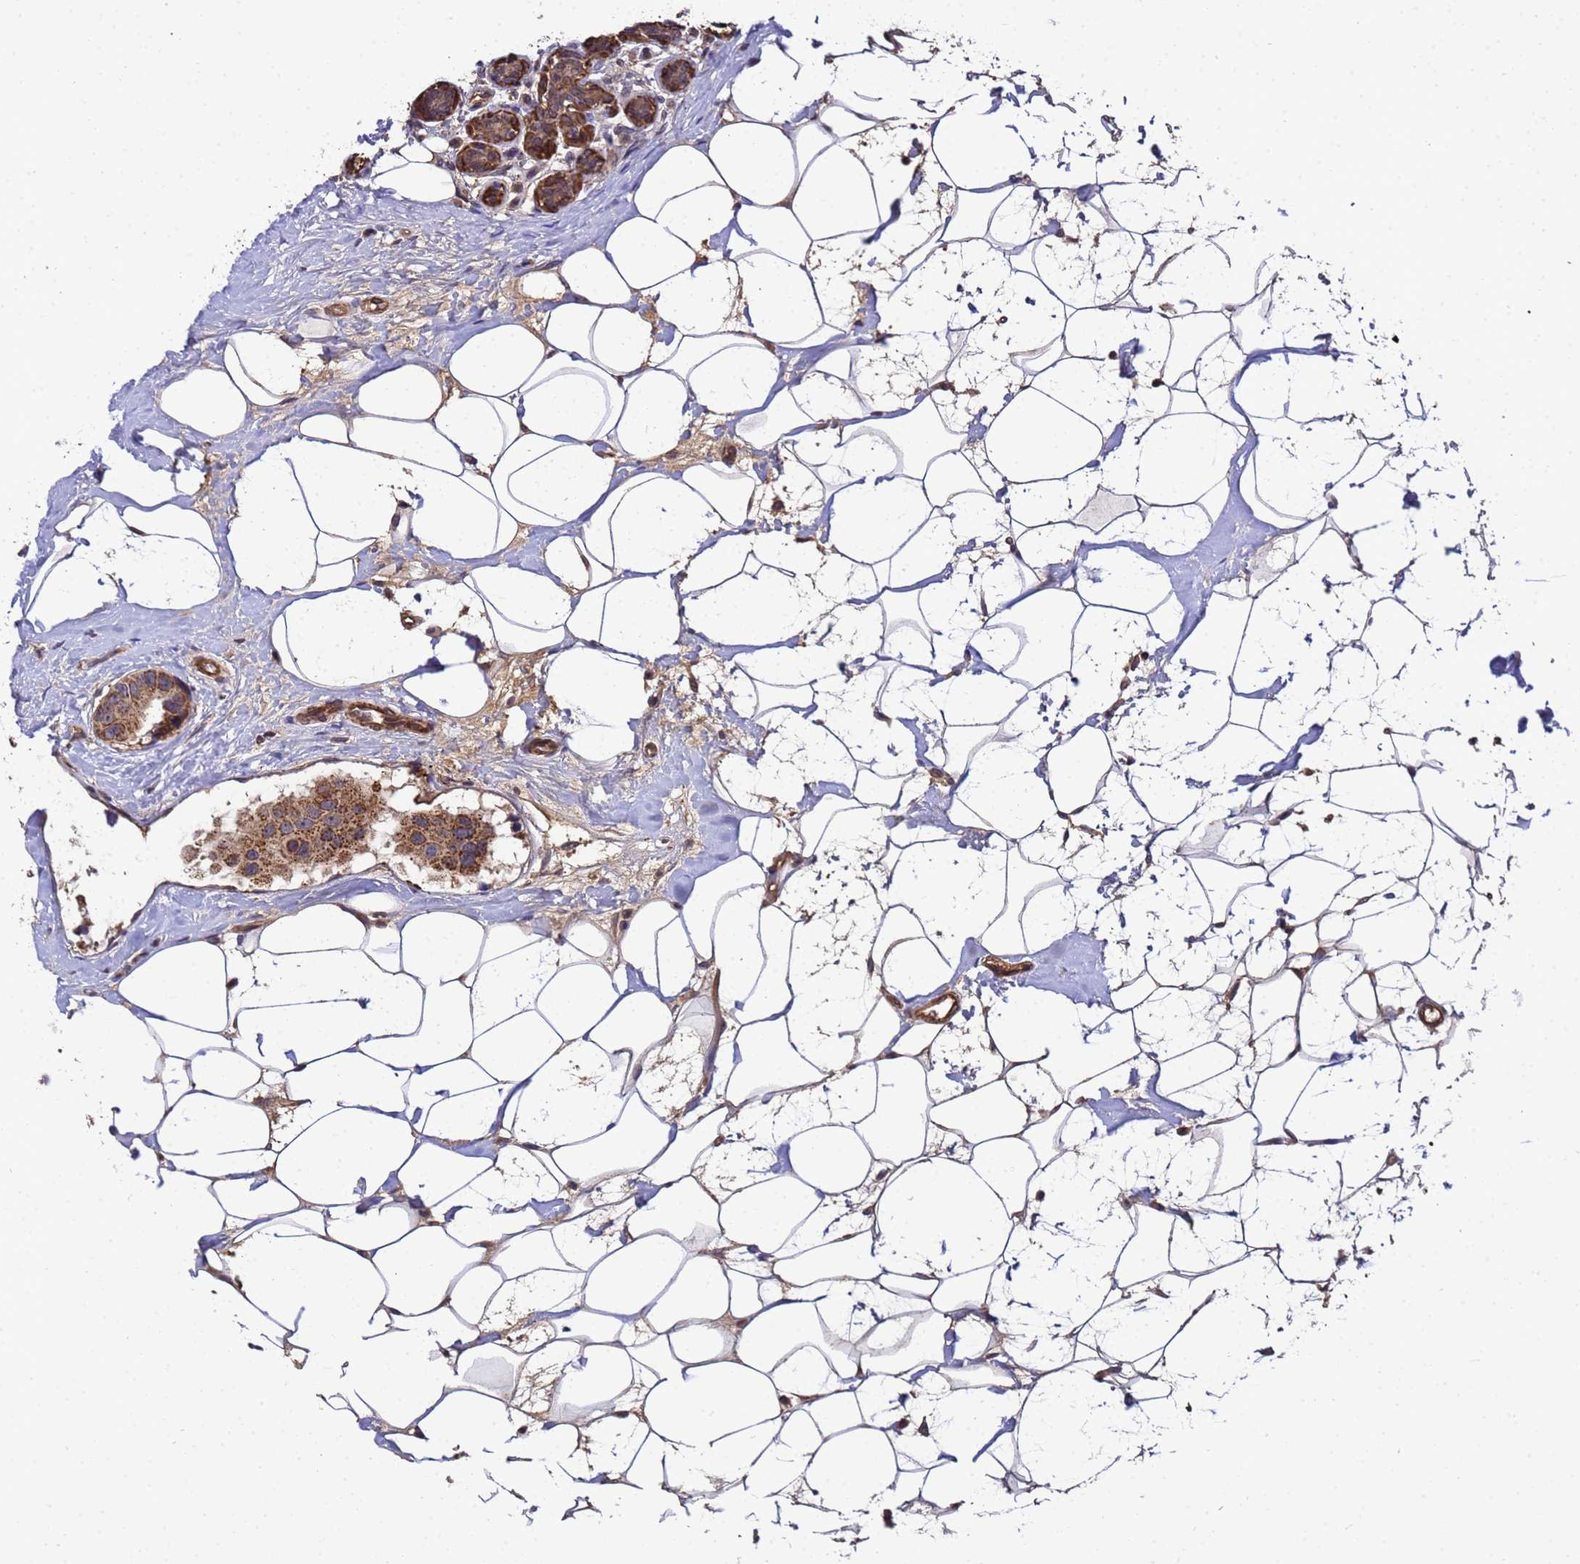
{"staining": {"intensity": "moderate", "quantity": ">75%", "location": "cytoplasmic/membranous"}, "tissue": "breast cancer", "cell_type": "Tumor cells", "image_type": "cancer", "snomed": [{"axis": "morphology", "description": "Normal tissue, NOS"}, {"axis": "morphology", "description": "Duct carcinoma"}, {"axis": "topography", "description": "Breast"}], "caption": "Brown immunohistochemical staining in human breast cancer displays moderate cytoplasmic/membranous staining in approximately >75% of tumor cells.", "gene": "GSTCD", "patient": {"sex": "female", "age": 39}}